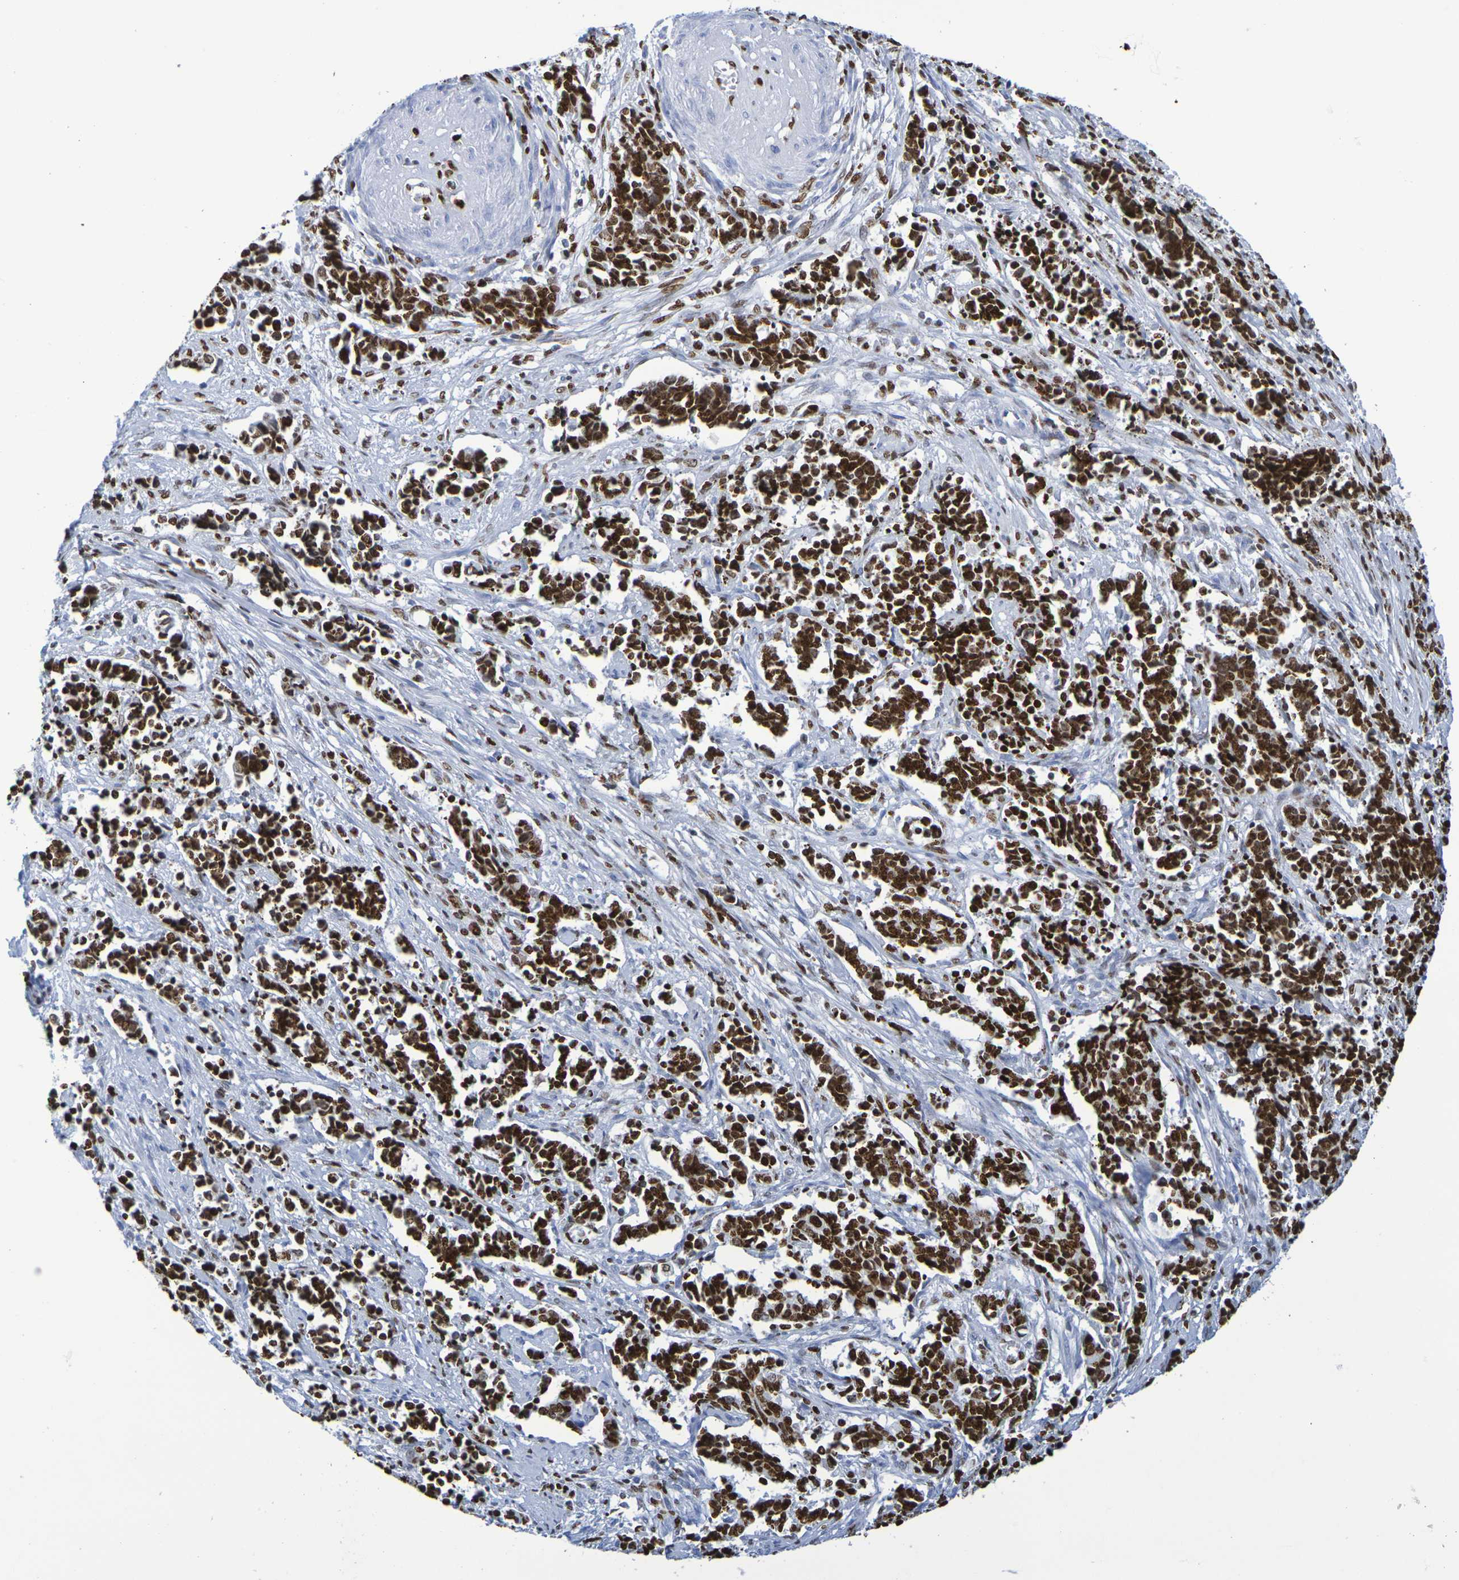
{"staining": {"intensity": "strong", "quantity": ">75%", "location": "nuclear"}, "tissue": "cervical cancer", "cell_type": "Tumor cells", "image_type": "cancer", "snomed": [{"axis": "morphology", "description": "Normal tissue, NOS"}, {"axis": "morphology", "description": "Squamous cell carcinoma, NOS"}, {"axis": "topography", "description": "Cervix"}], "caption": "Immunohistochemical staining of squamous cell carcinoma (cervical) shows strong nuclear protein positivity in approximately >75% of tumor cells.", "gene": "H1-5", "patient": {"sex": "female", "age": 35}}